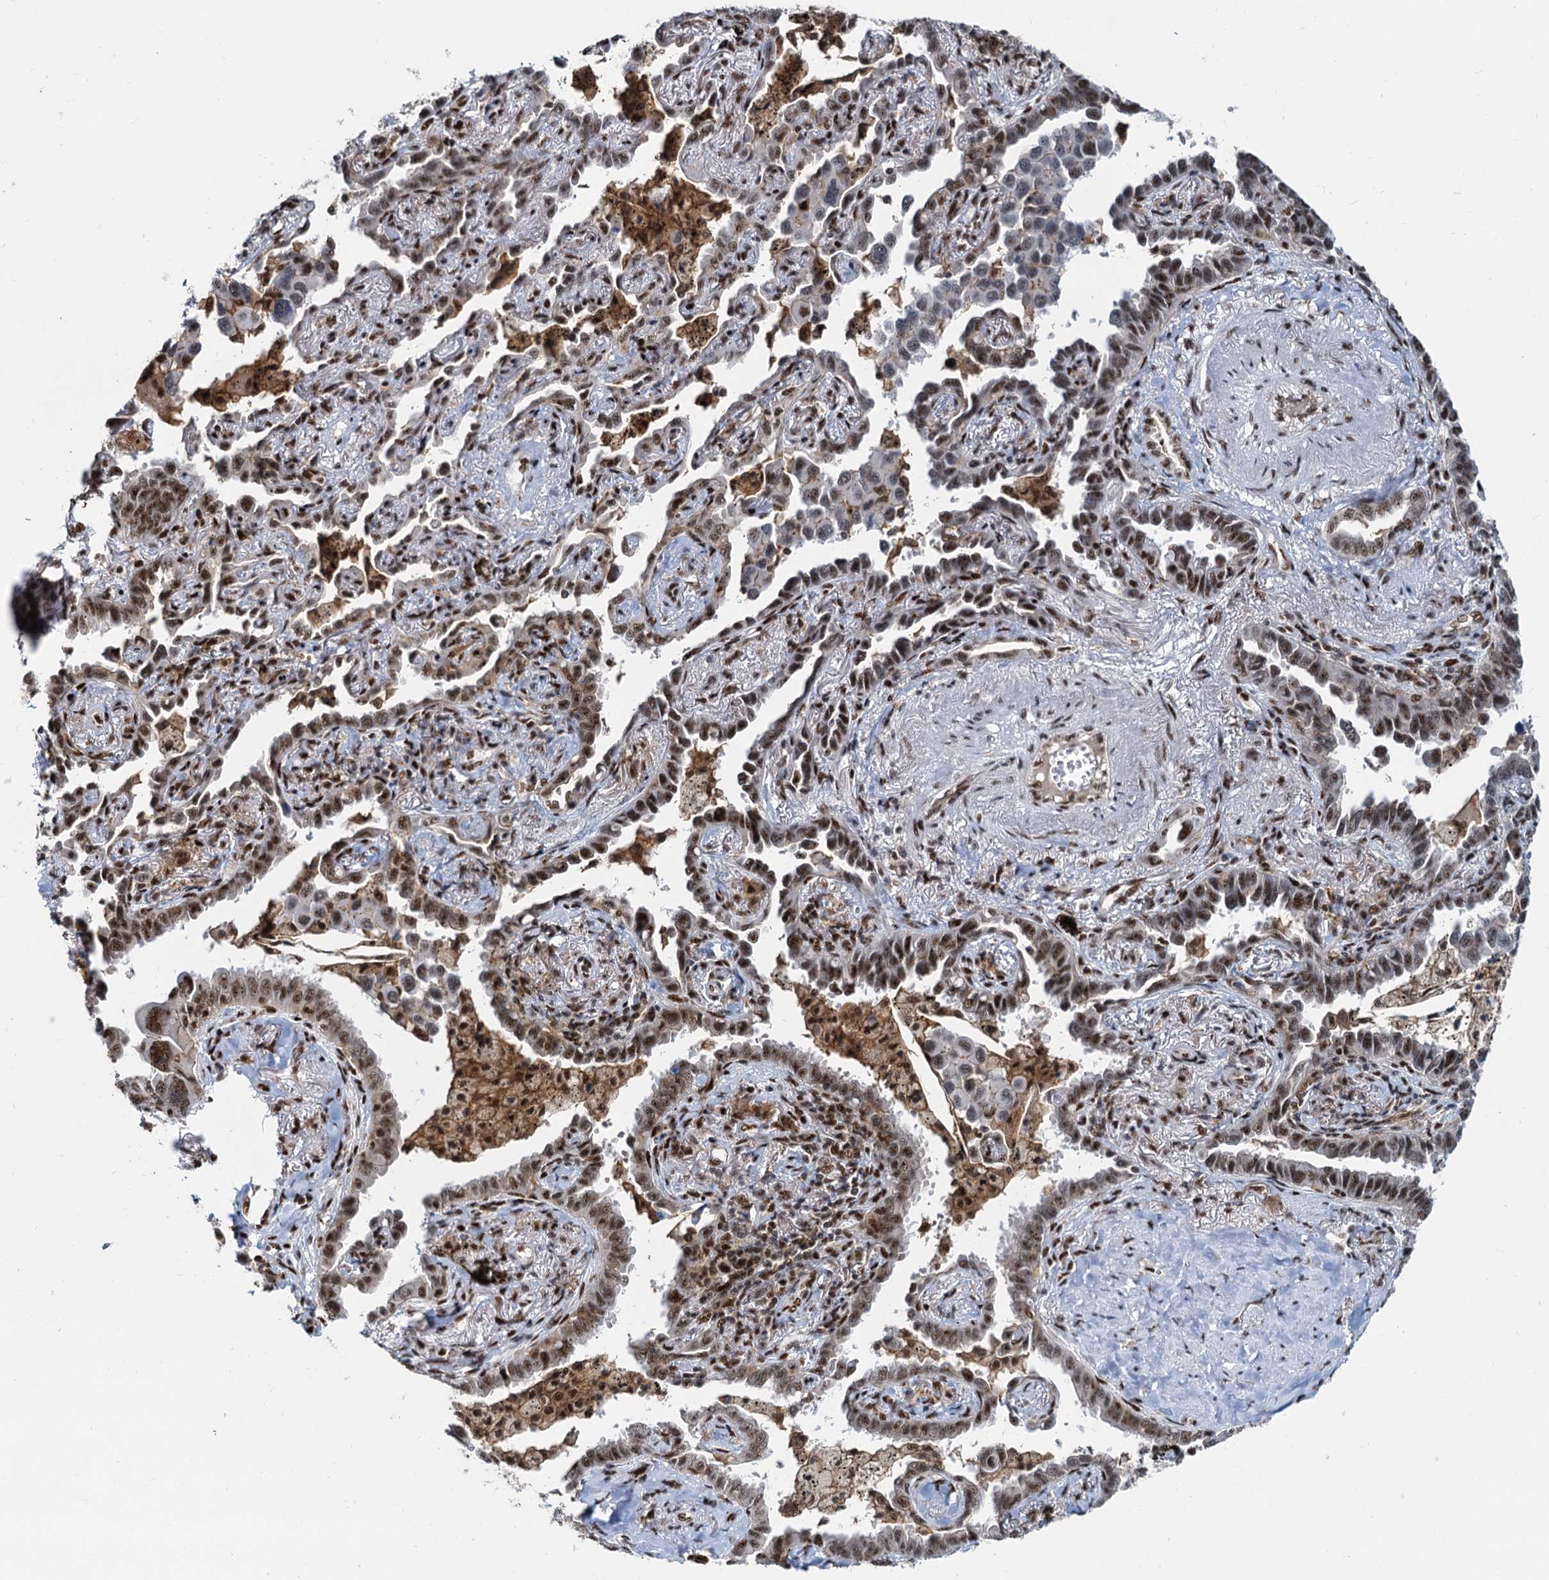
{"staining": {"intensity": "strong", "quantity": ">75%", "location": "nuclear"}, "tissue": "lung cancer", "cell_type": "Tumor cells", "image_type": "cancer", "snomed": [{"axis": "morphology", "description": "Adenocarcinoma, NOS"}, {"axis": "topography", "description": "Lung"}], "caption": "Protein expression analysis of adenocarcinoma (lung) shows strong nuclear staining in approximately >75% of tumor cells.", "gene": "RBM26", "patient": {"sex": "male", "age": 67}}